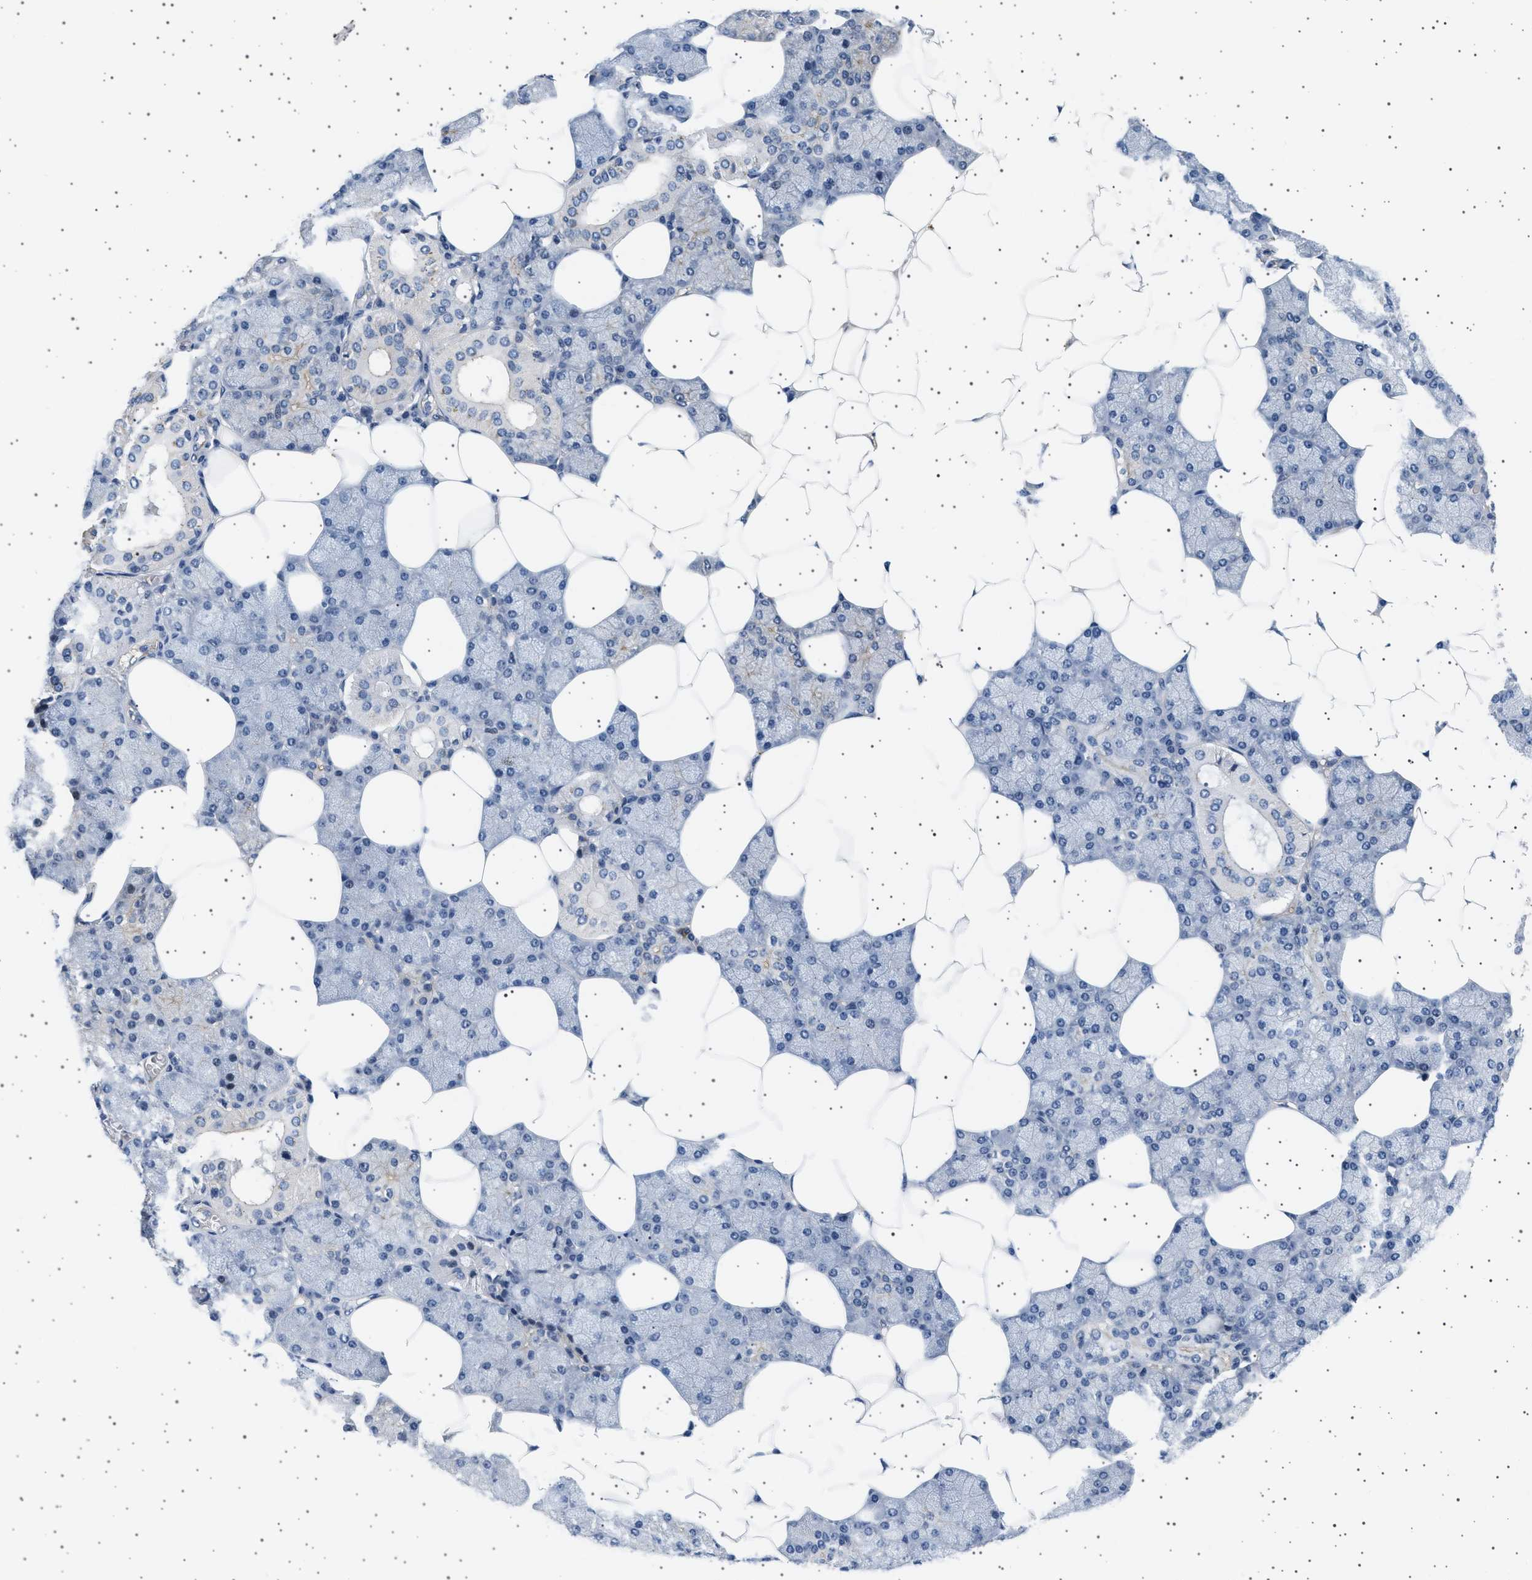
{"staining": {"intensity": "moderate", "quantity": "<25%", "location": "cytoplasmic/membranous"}, "tissue": "salivary gland", "cell_type": "Glandular cells", "image_type": "normal", "snomed": [{"axis": "morphology", "description": "Normal tissue, NOS"}, {"axis": "topography", "description": "Salivary gland"}], "caption": "A photomicrograph of human salivary gland stained for a protein displays moderate cytoplasmic/membranous brown staining in glandular cells. The staining was performed using DAB (3,3'-diaminobenzidine) to visualize the protein expression in brown, while the nuclei were stained in blue with hematoxylin (Magnification: 20x).", "gene": "PLPP6", "patient": {"sex": "male", "age": 62}}